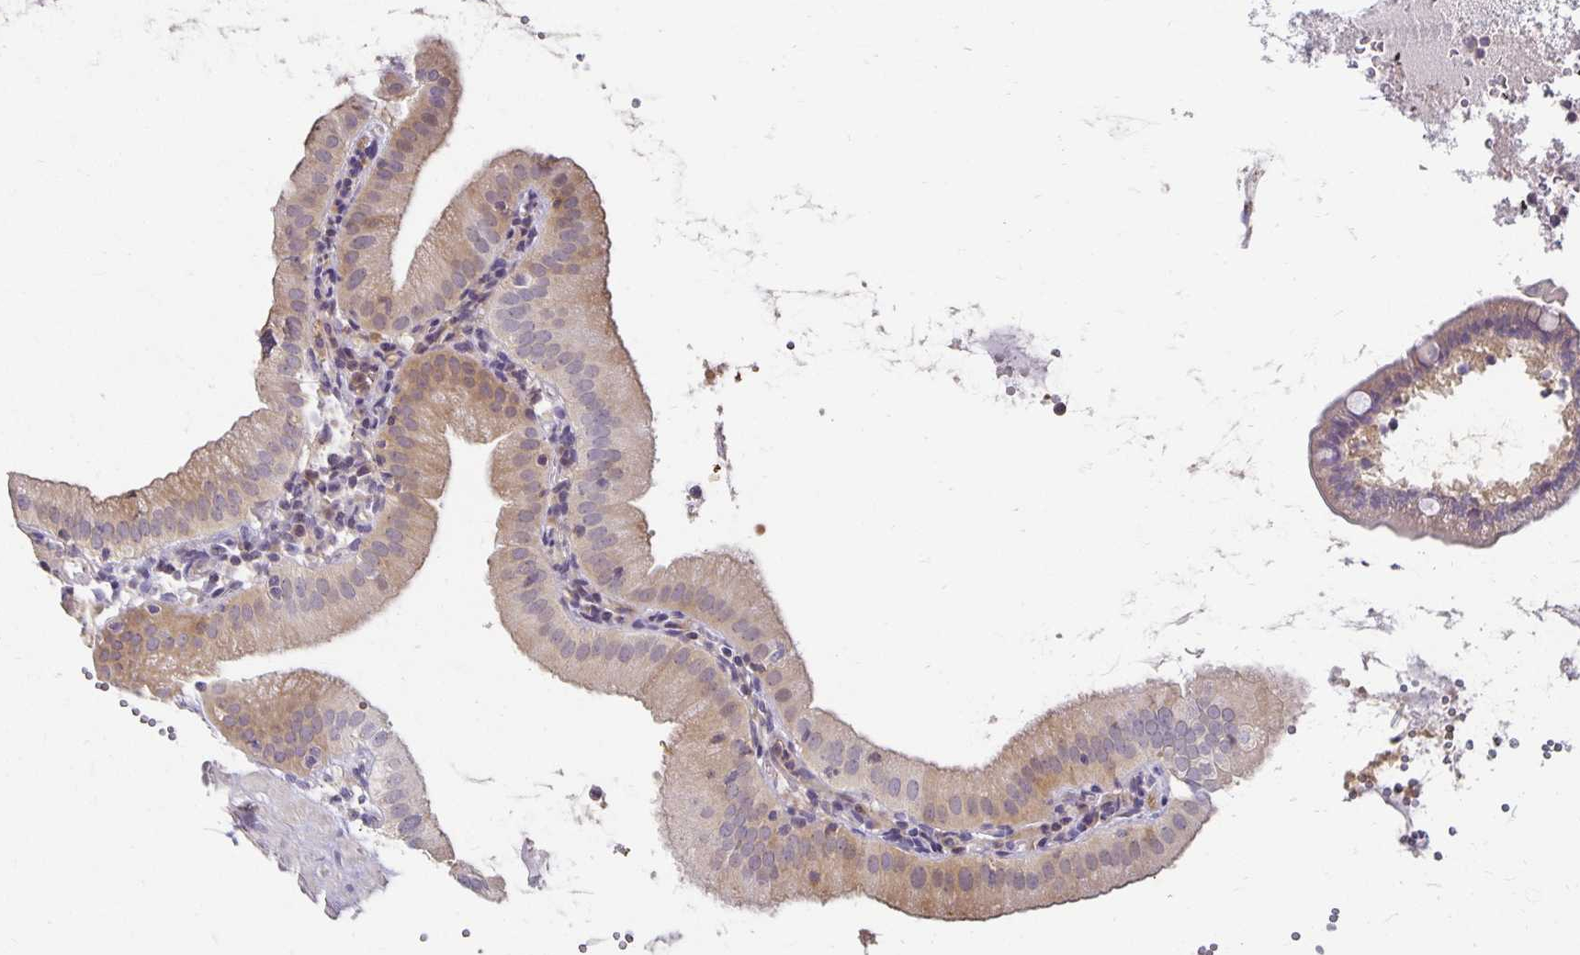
{"staining": {"intensity": "weak", "quantity": "25%-75%", "location": "cytoplasmic/membranous"}, "tissue": "gallbladder", "cell_type": "Glandular cells", "image_type": "normal", "snomed": [{"axis": "morphology", "description": "Normal tissue, NOS"}, {"axis": "topography", "description": "Gallbladder"}], "caption": "An IHC image of normal tissue is shown. Protein staining in brown labels weak cytoplasmic/membranous positivity in gallbladder within glandular cells. The staining was performed using DAB to visualize the protein expression in brown, while the nuclei were stained in blue with hematoxylin (Magnification: 20x).", "gene": "CST6", "patient": {"sex": "female", "age": 65}}